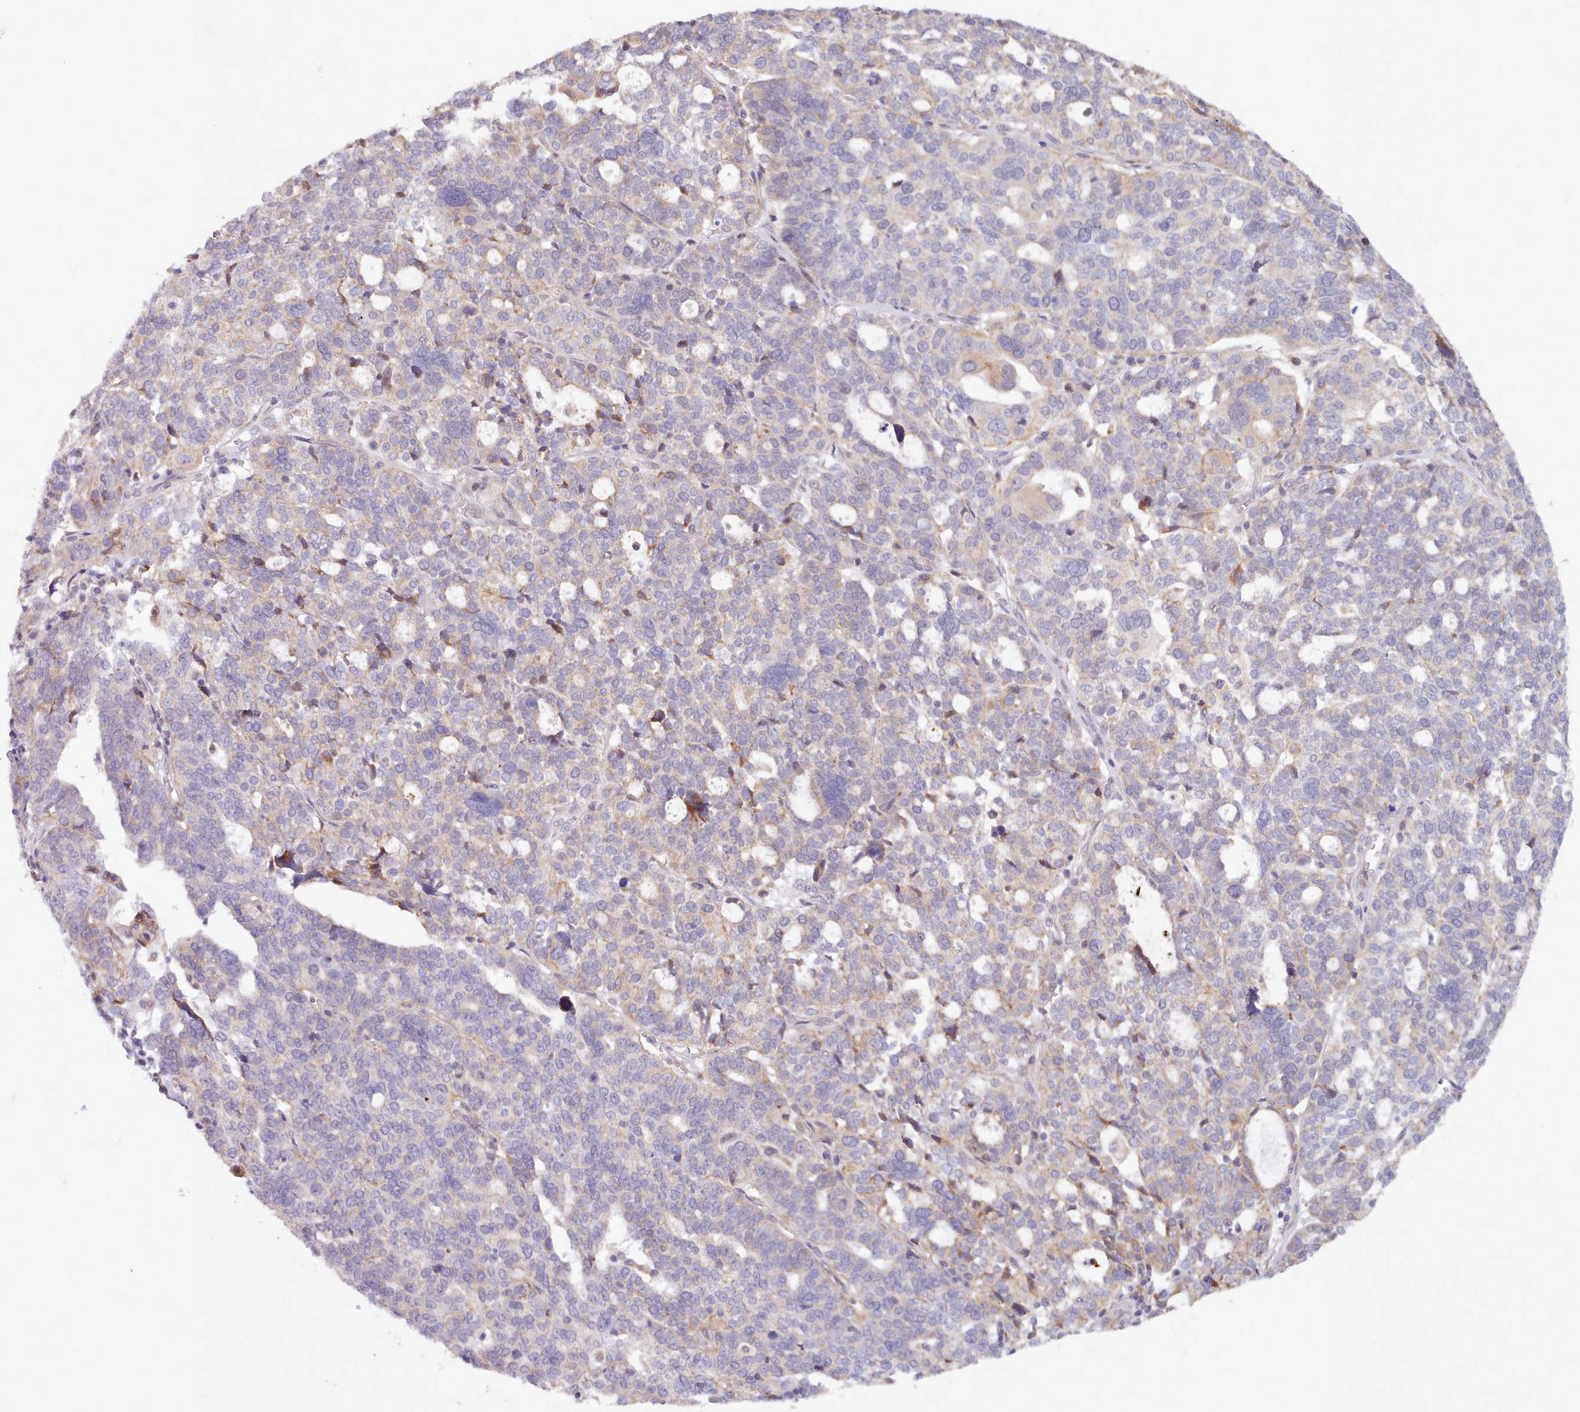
{"staining": {"intensity": "moderate", "quantity": "<25%", "location": "cytoplasmic/membranous"}, "tissue": "ovarian cancer", "cell_type": "Tumor cells", "image_type": "cancer", "snomed": [{"axis": "morphology", "description": "Cystadenocarcinoma, serous, NOS"}, {"axis": "topography", "description": "Ovary"}], "caption": "A low amount of moderate cytoplasmic/membranous staining is seen in about <25% of tumor cells in serous cystadenocarcinoma (ovarian) tissue.", "gene": "TRIM26", "patient": {"sex": "female", "age": 59}}